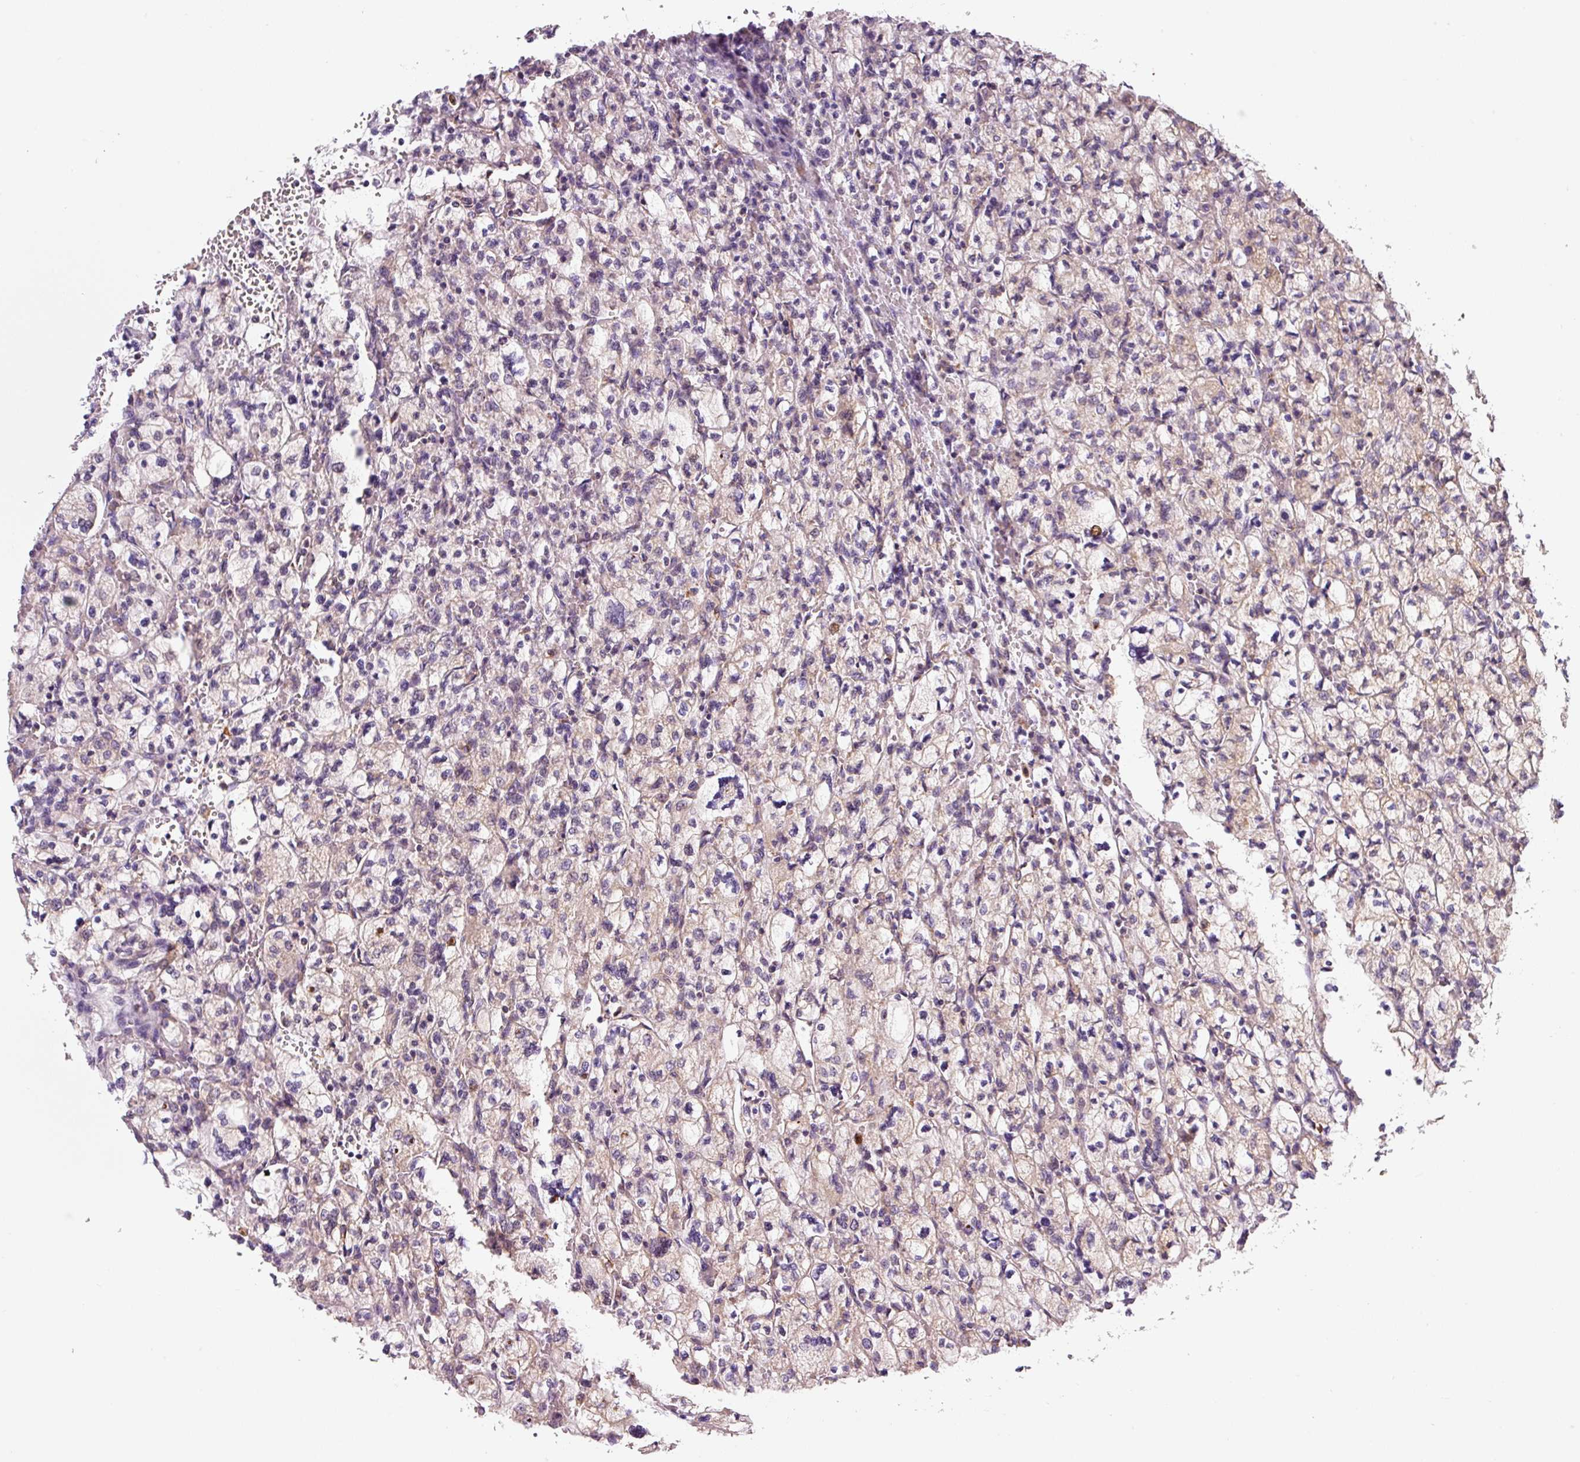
{"staining": {"intensity": "weak", "quantity": "25%-75%", "location": "cytoplasmic/membranous"}, "tissue": "renal cancer", "cell_type": "Tumor cells", "image_type": "cancer", "snomed": [{"axis": "morphology", "description": "Adenocarcinoma, NOS"}, {"axis": "topography", "description": "Kidney"}], "caption": "A photomicrograph showing weak cytoplasmic/membranous expression in about 25%-75% of tumor cells in renal adenocarcinoma, as visualized by brown immunohistochemical staining.", "gene": "MORN4", "patient": {"sex": "female", "age": 83}}